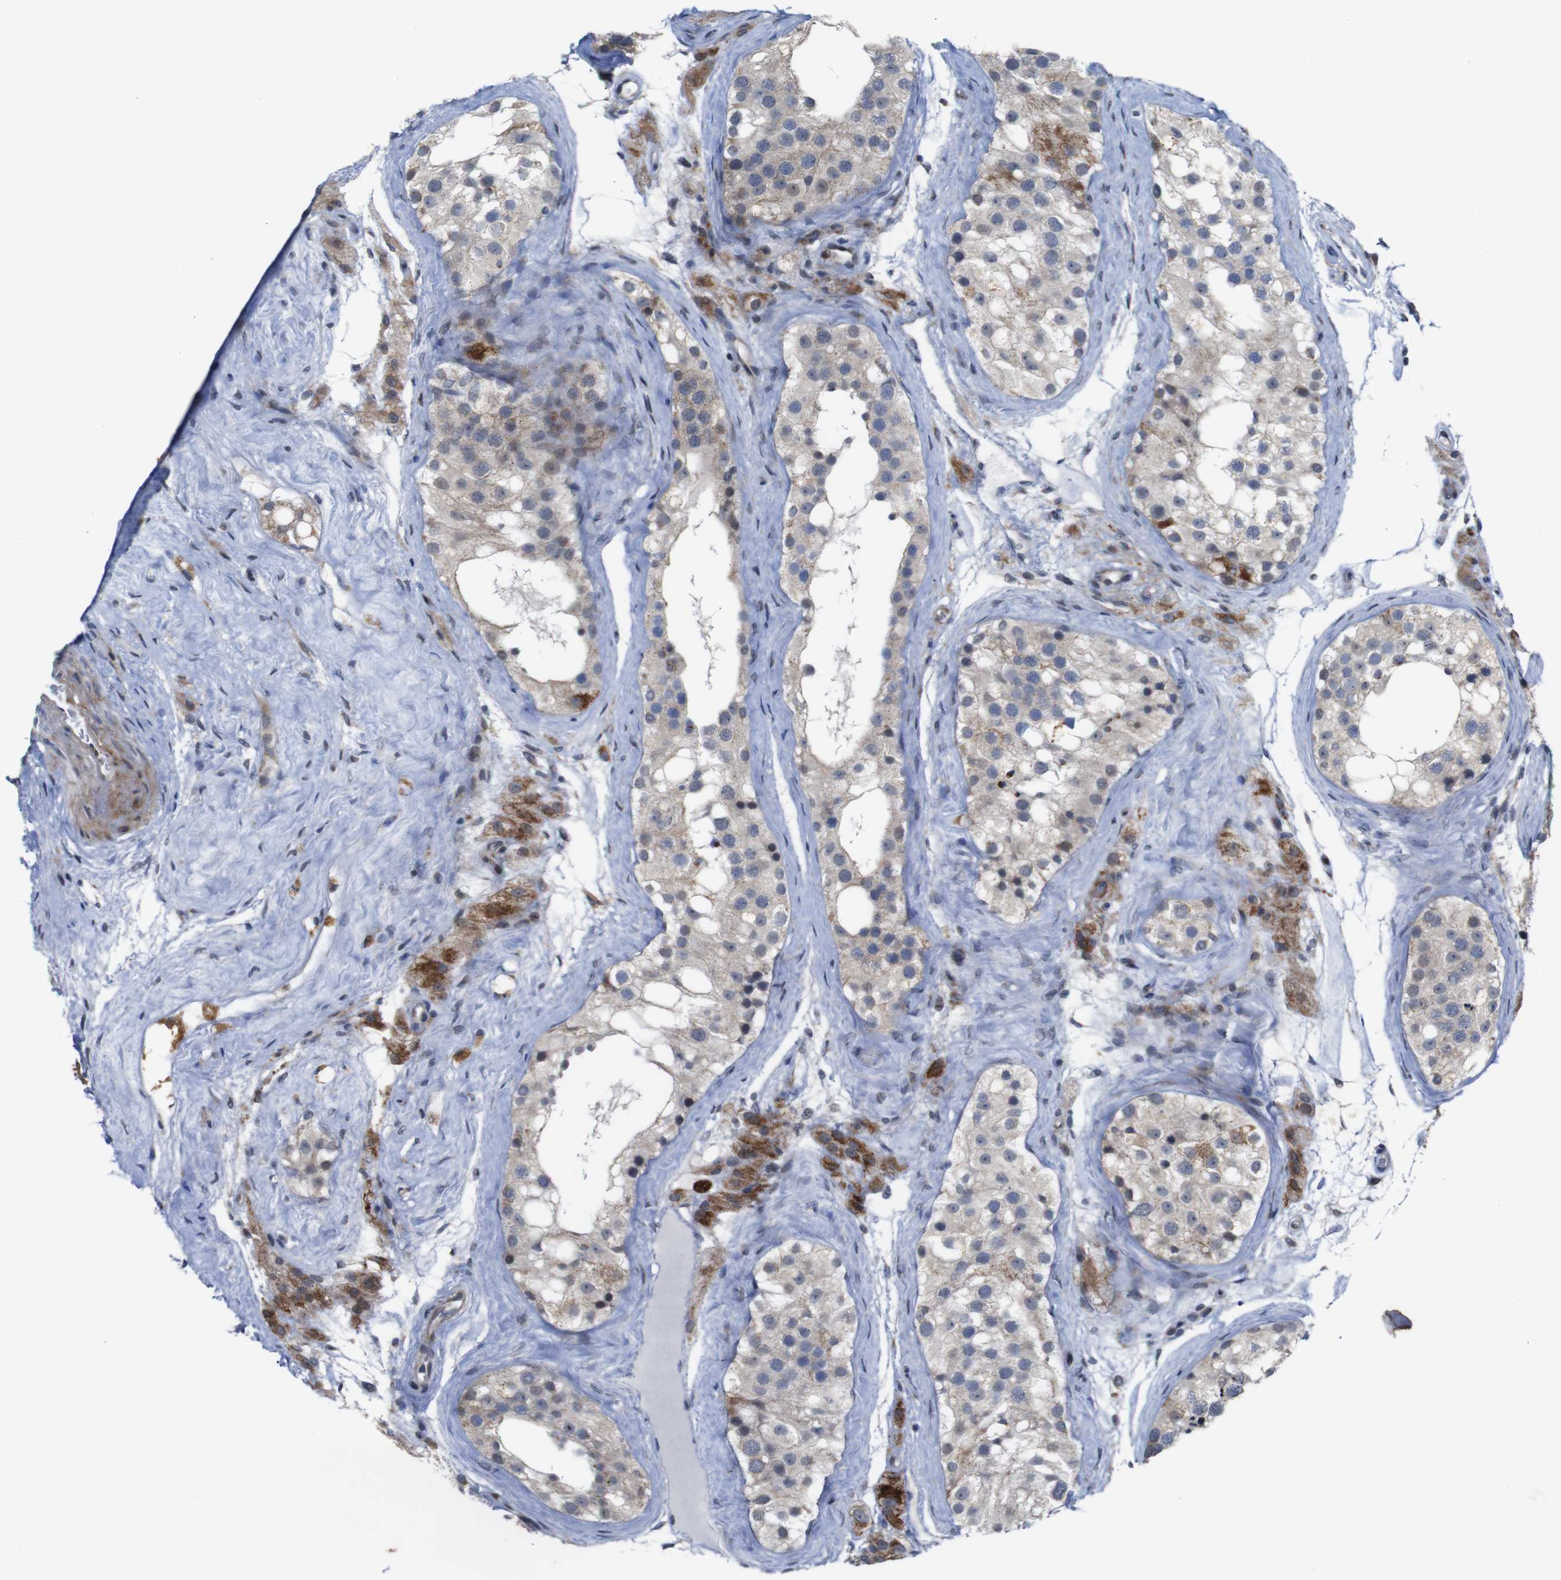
{"staining": {"intensity": "weak", "quantity": "25%-75%", "location": "cytoplasmic/membranous,nuclear"}, "tissue": "testis", "cell_type": "Cells in seminiferous ducts", "image_type": "normal", "snomed": [{"axis": "morphology", "description": "Normal tissue, NOS"}, {"axis": "morphology", "description": "Seminoma, NOS"}, {"axis": "topography", "description": "Testis"}], "caption": "The immunohistochemical stain shows weak cytoplasmic/membranous,nuclear positivity in cells in seminiferous ducts of benign testis.", "gene": "ATP7B", "patient": {"sex": "male", "age": 71}}